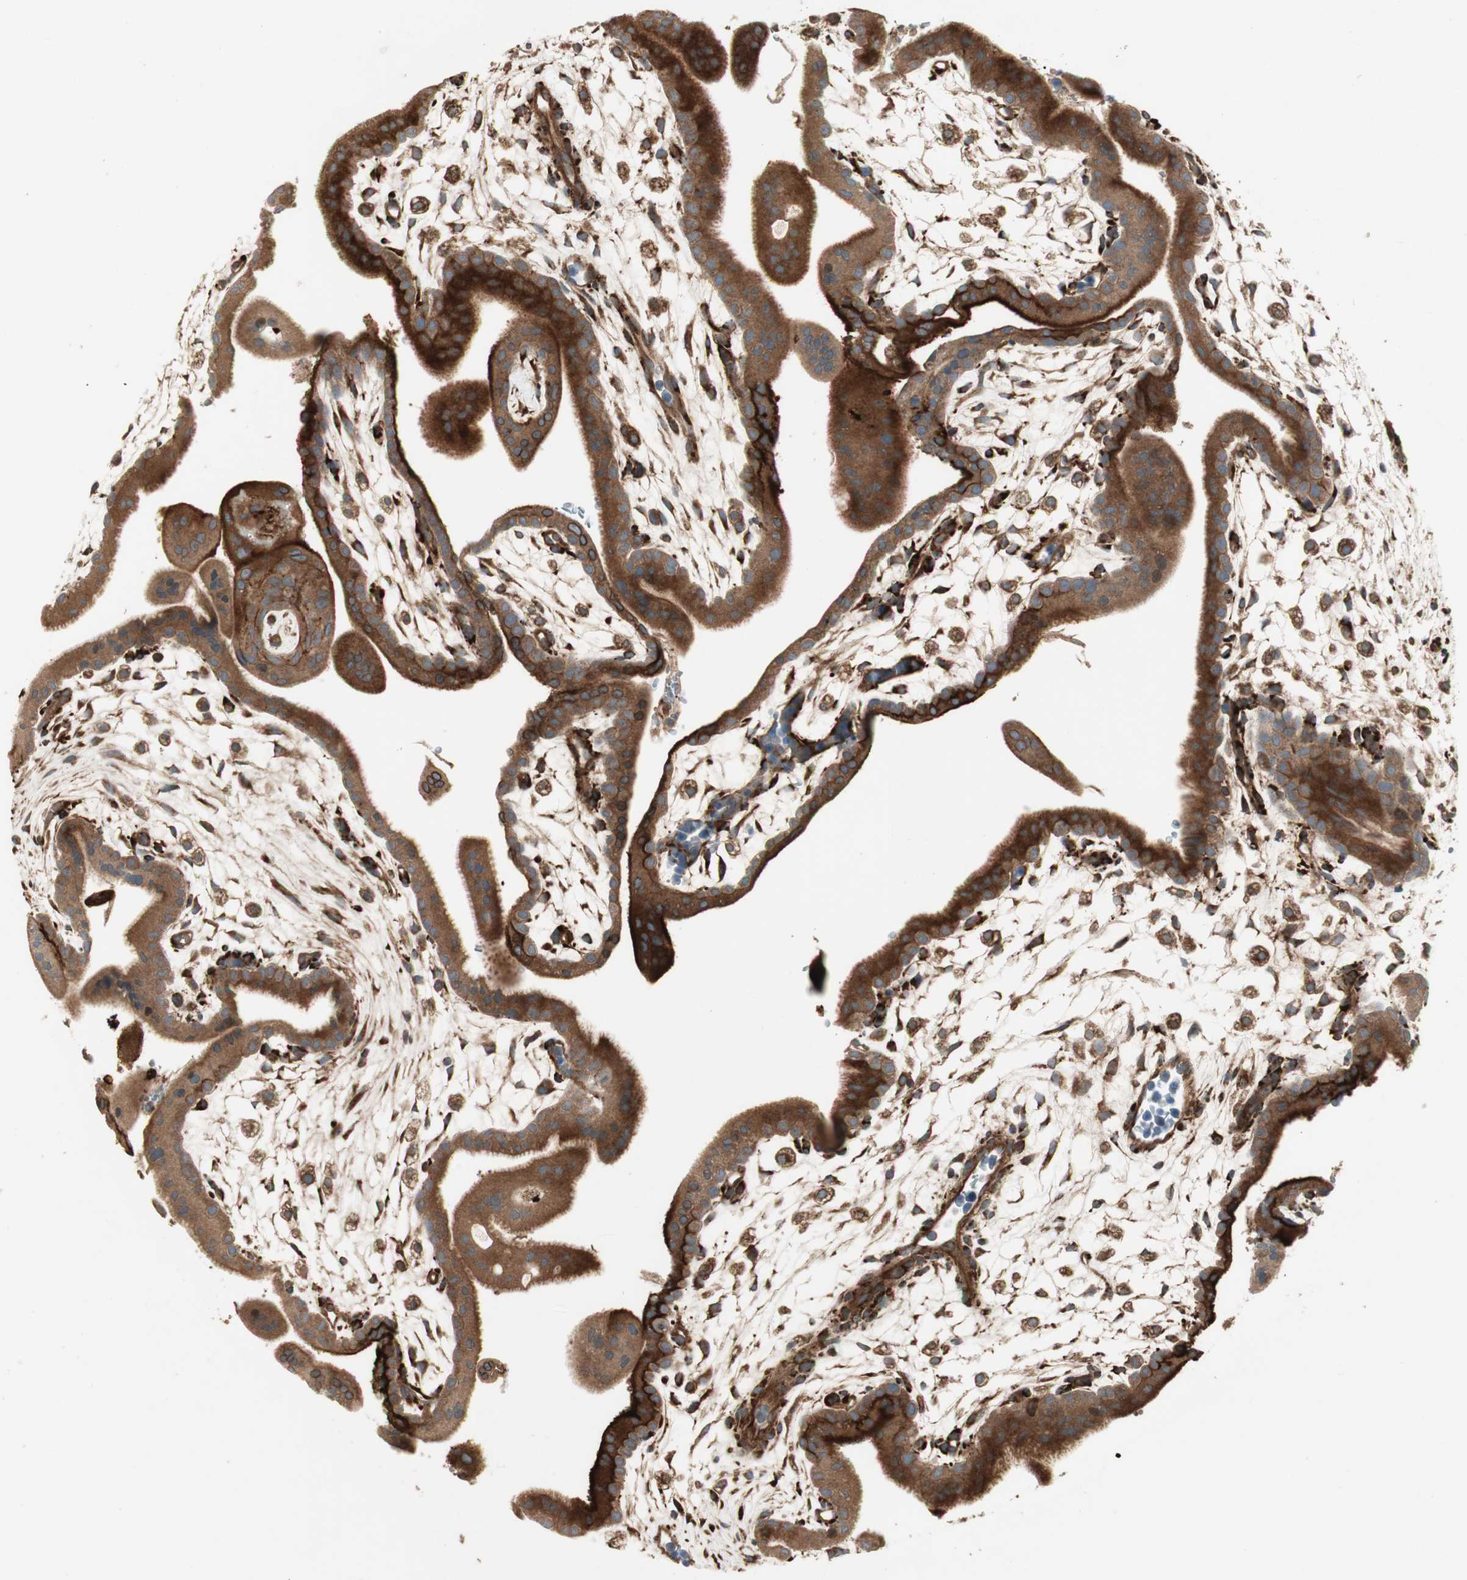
{"staining": {"intensity": "moderate", "quantity": ">75%", "location": "cytoplasmic/membranous"}, "tissue": "placenta", "cell_type": "Decidual cells", "image_type": "normal", "snomed": [{"axis": "morphology", "description": "Normal tissue, NOS"}, {"axis": "topography", "description": "Placenta"}], "caption": "IHC staining of normal placenta, which shows medium levels of moderate cytoplasmic/membranous staining in about >75% of decidual cells indicating moderate cytoplasmic/membranous protein expression. The staining was performed using DAB (3,3'-diaminobenzidine) (brown) for protein detection and nuclei were counterstained in hematoxylin (blue).", "gene": "PRKG1", "patient": {"sex": "female", "age": 35}}